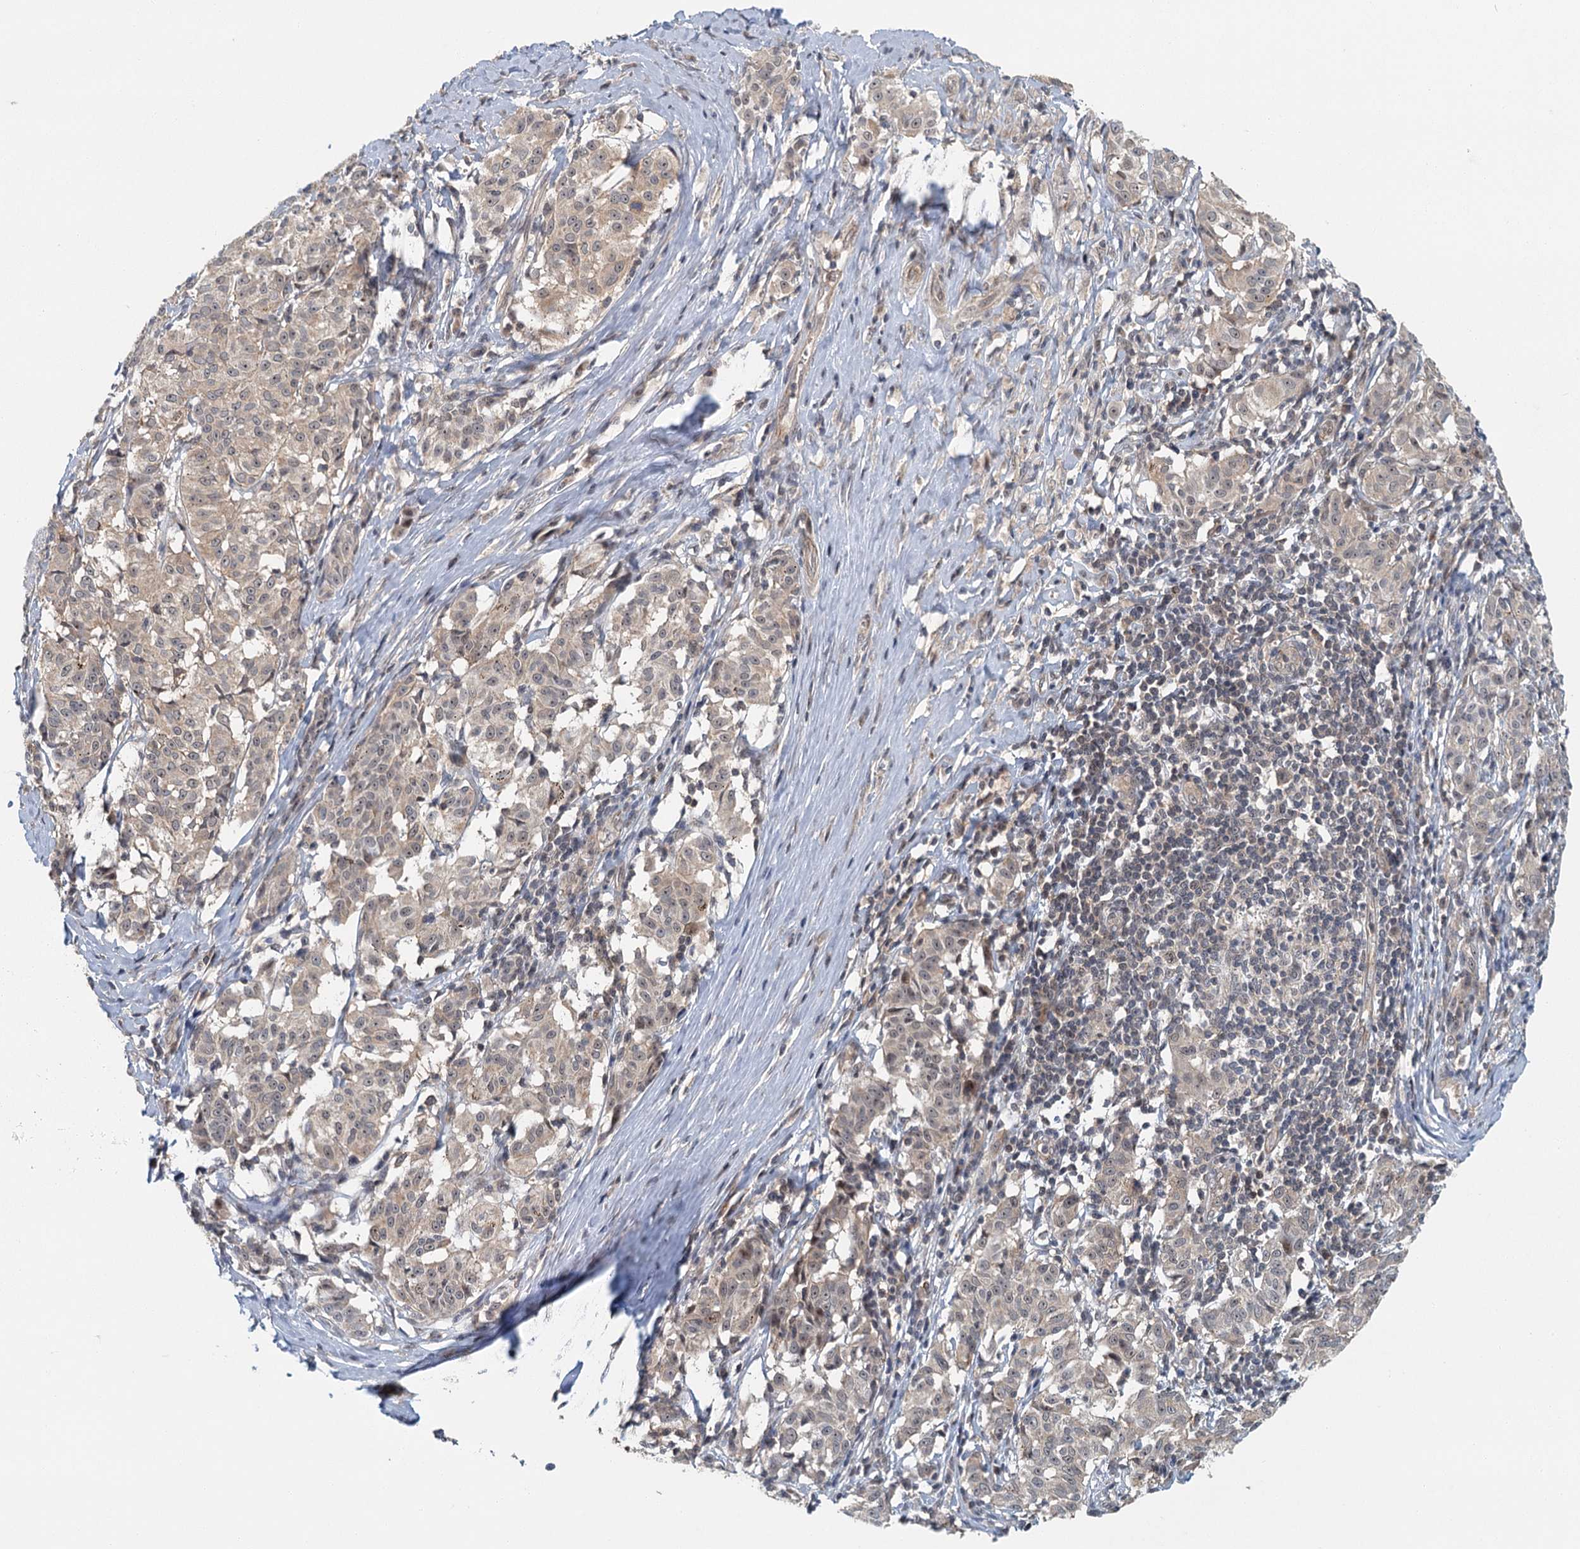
{"staining": {"intensity": "weak", "quantity": "25%-75%", "location": "cytoplasmic/membranous"}, "tissue": "melanoma", "cell_type": "Tumor cells", "image_type": "cancer", "snomed": [{"axis": "morphology", "description": "Malignant melanoma, NOS"}, {"axis": "topography", "description": "Skin"}], "caption": "IHC photomicrograph of neoplastic tissue: human melanoma stained using immunohistochemistry (IHC) exhibits low levels of weak protein expression localized specifically in the cytoplasmic/membranous of tumor cells, appearing as a cytoplasmic/membranous brown color.", "gene": "TAS2R42", "patient": {"sex": "female", "age": 72}}